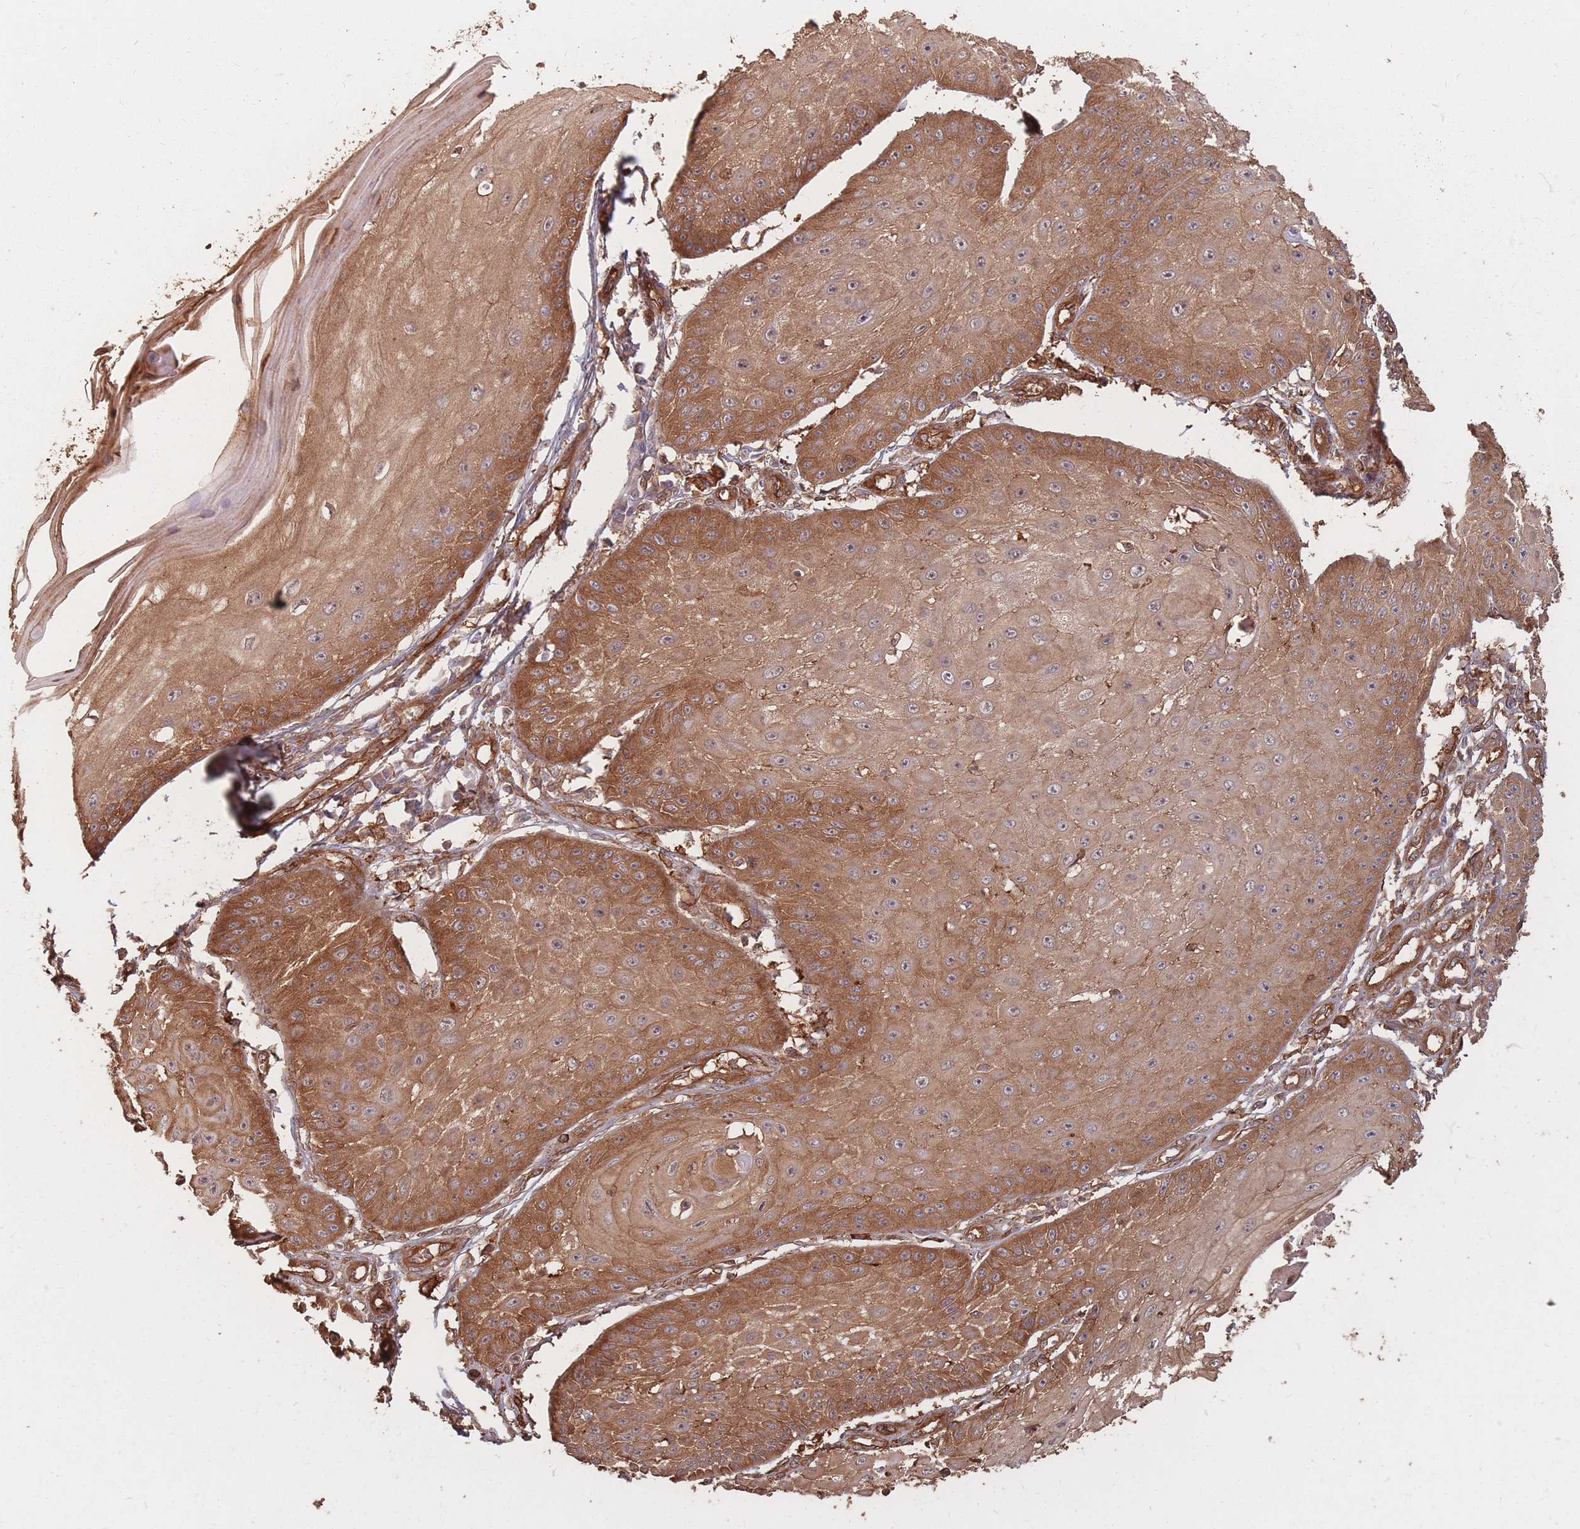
{"staining": {"intensity": "moderate", "quantity": ">75%", "location": "cytoplasmic/membranous"}, "tissue": "skin cancer", "cell_type": "Tumor cells", "image_type": "cancer", "snomed": [{"axis": "morphology", "description": "Squamous cell carcinoma, NOS"}, {"axis": "topography", "description": "Skin"}], "caption": "Human skin cancer stained with a protein marker demonstrates moderate staining in tumor cells.", "gene": "PLS3", "patient": {"sex": "male", "age": 70}}